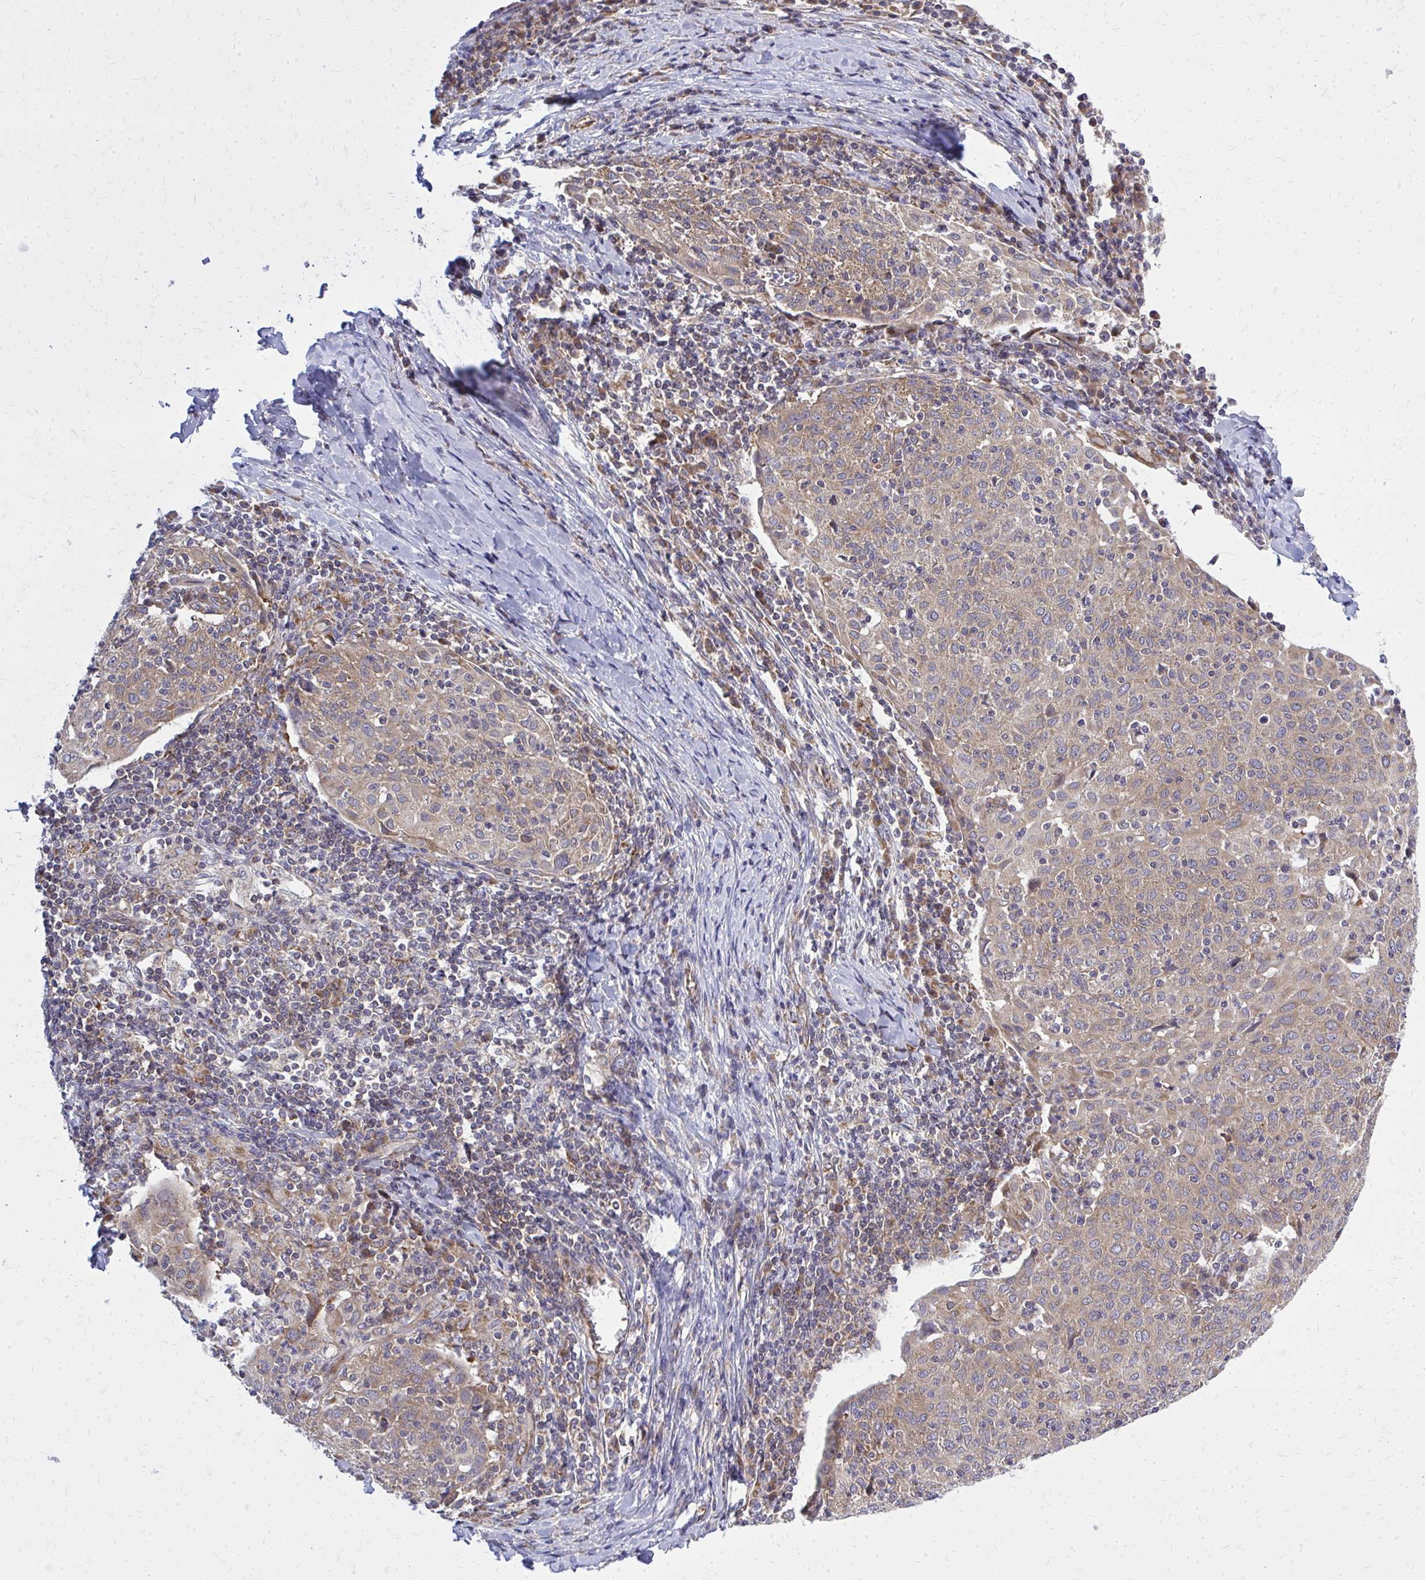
{"staining": {"intensity": "moderate", "quantity": ">75%", "location": "cytoplasmic/membranous"}, "tissue": "cervical cancer", "cell_type": "Tumor cells", "image_type": "cancer", "snomed": [{"axis": "morphology", "description": "Squamous cell carcinoma, NOS"}, {"axis": "topography", "description": "Cervix"}], "caption": "This histopathology image displays IHC staining of cervical cancer, with medium moderate cytoplasmic/membranous expression in approximately >75% of tumor cells.", "gene": "PDK4", "patient": {"sex": "female", "age": 52}}